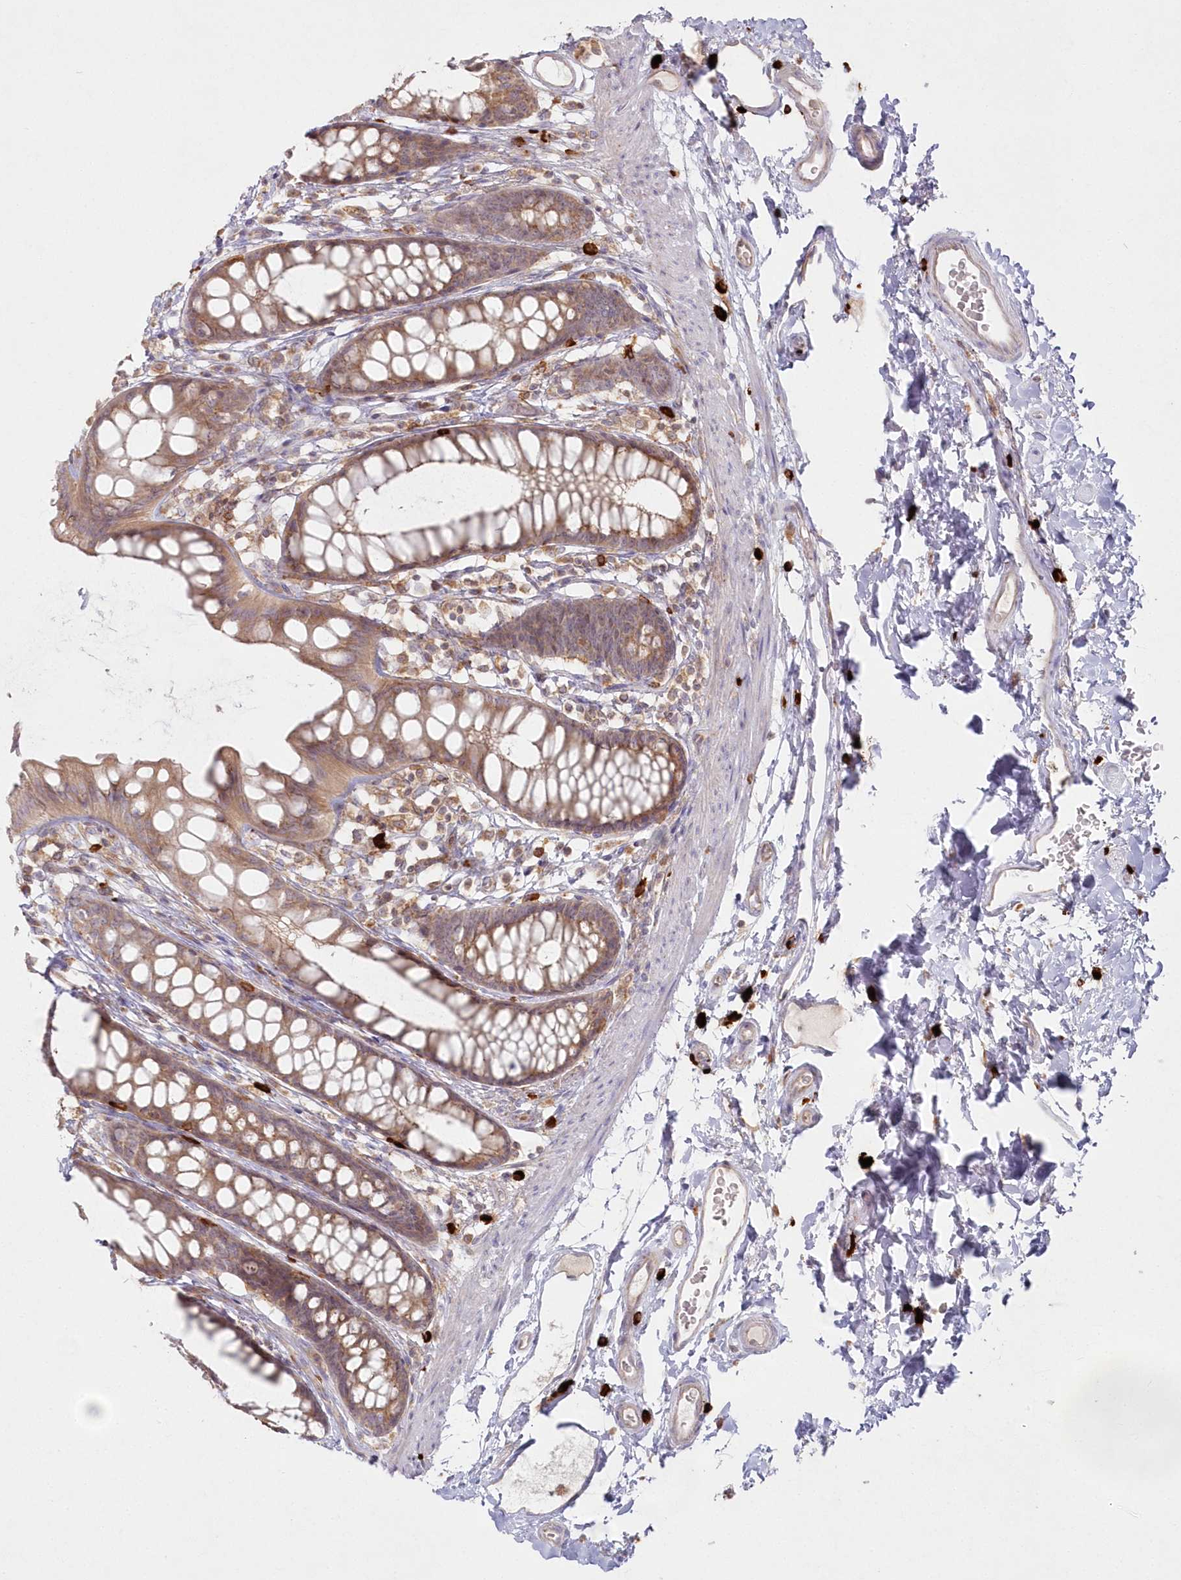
{"staining": {"intensity": "moderate", "quantity": ">75%", "location": "cytoplasmic/membranous"}, "tissue": "rectum", "cell_type": "Glandular cells", "image_type": "normal", "snomed": [{"axis": "morphology", "description": "Normal tissue, NOS"}, {"axis": "topography", "description": "Rectum"}], "caption": "Protein staining displays moderate cytoplasmic/membranous positivity in approximately >75% of glandular cells in unremarkable rectum.", "gene": "ARSB", "patient": {"sex": "female", "age": 65}}